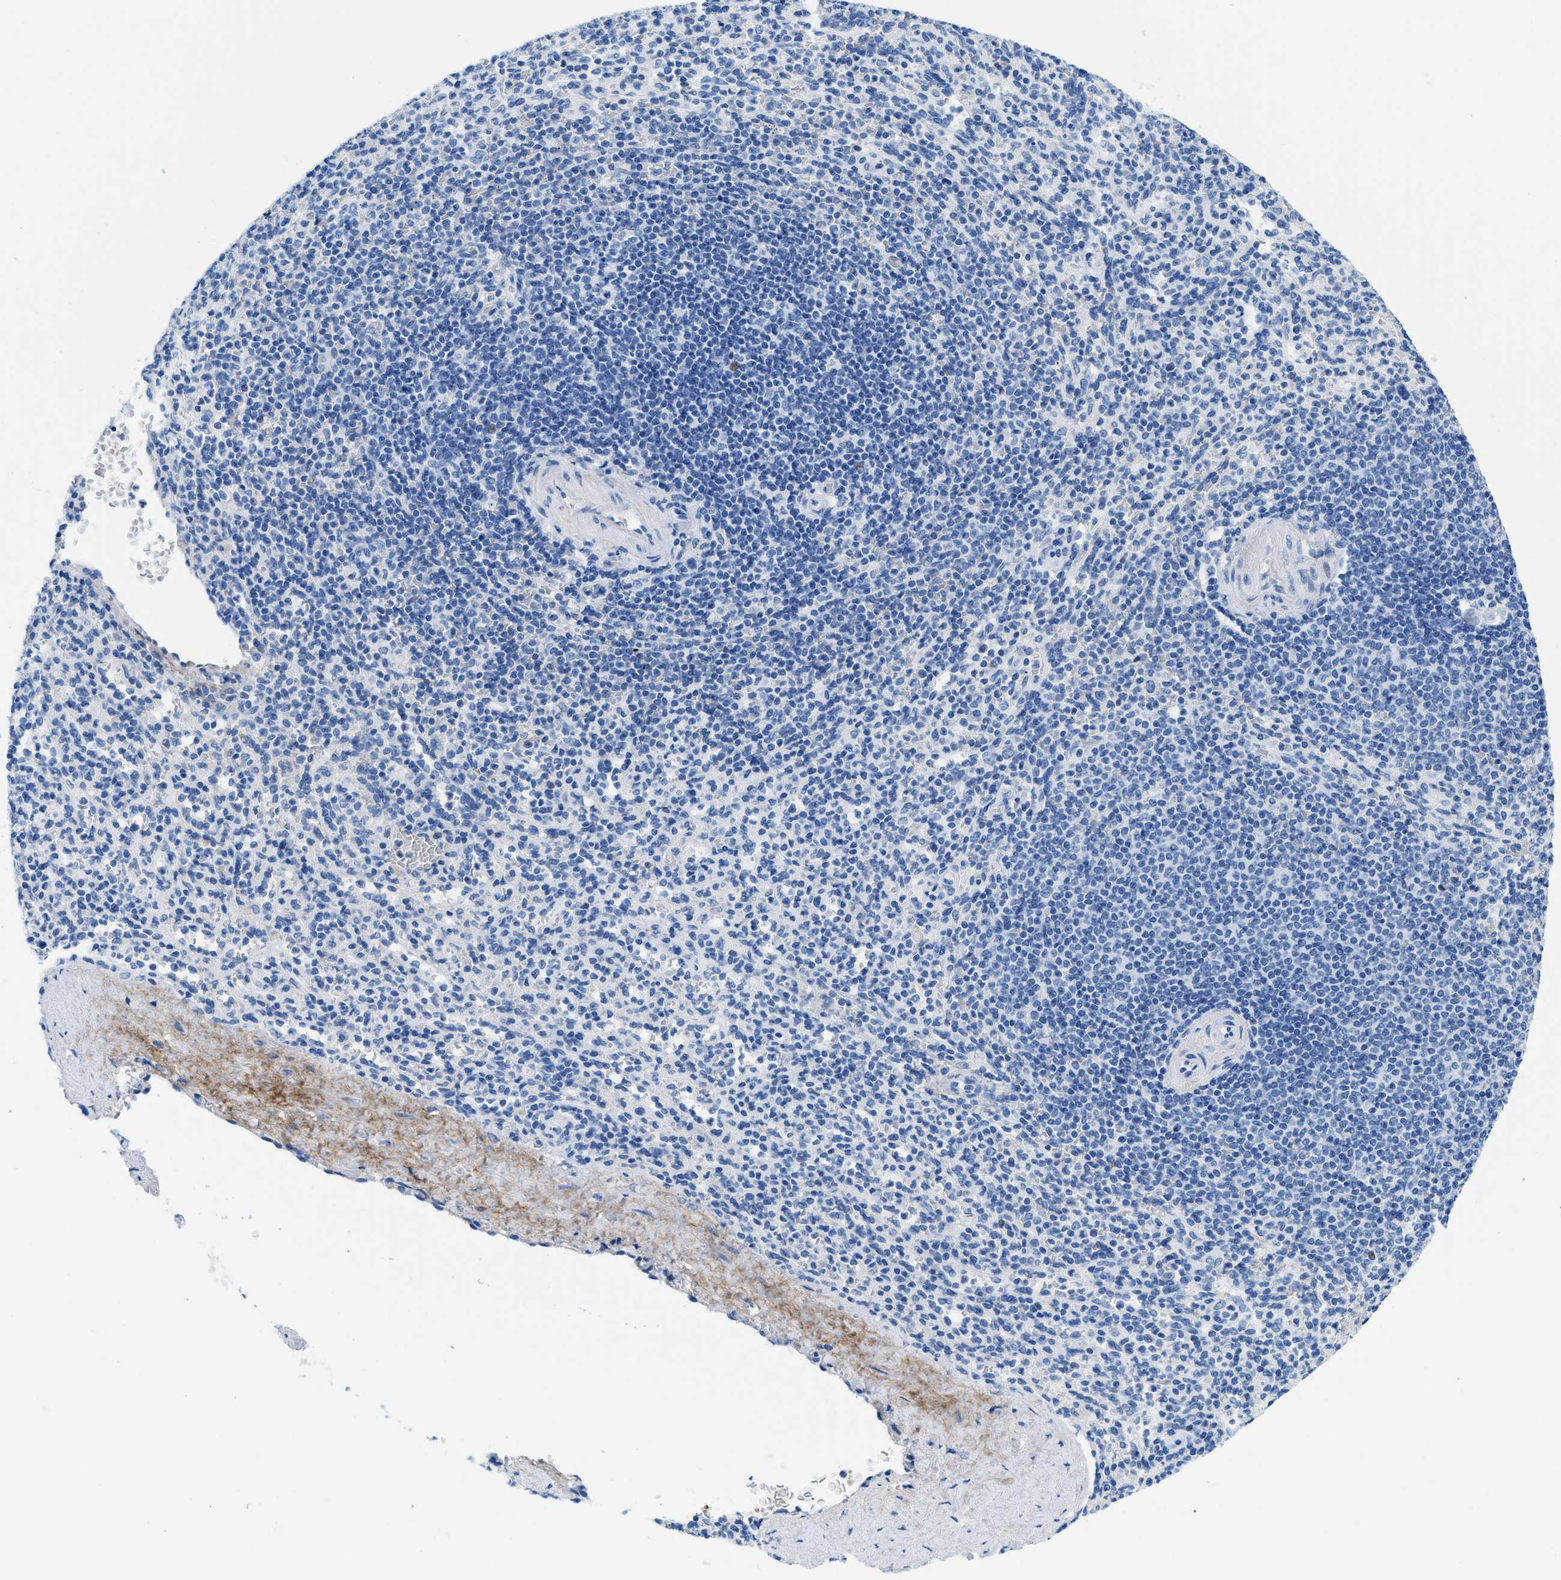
{"staining": {"intensity": "weak", "quantity": "<25%", "location": "cytoplasmic/membranous"}, "tissue": "spleen", "cell_type": "Cells in red pulp", "image_type": "normal", "snomed": [{"axis": "morphology", "description": "Normal tissue, NOS"}, {"axis": "topography", "description": "Spleen"}], "caption": "An image of spleen stained for a protein reveals no brown staining in cells in red pulp. Nuclei are stained in blue.", "gene": "COL3A1", "patient": {"sex": "male", "age": 36}}